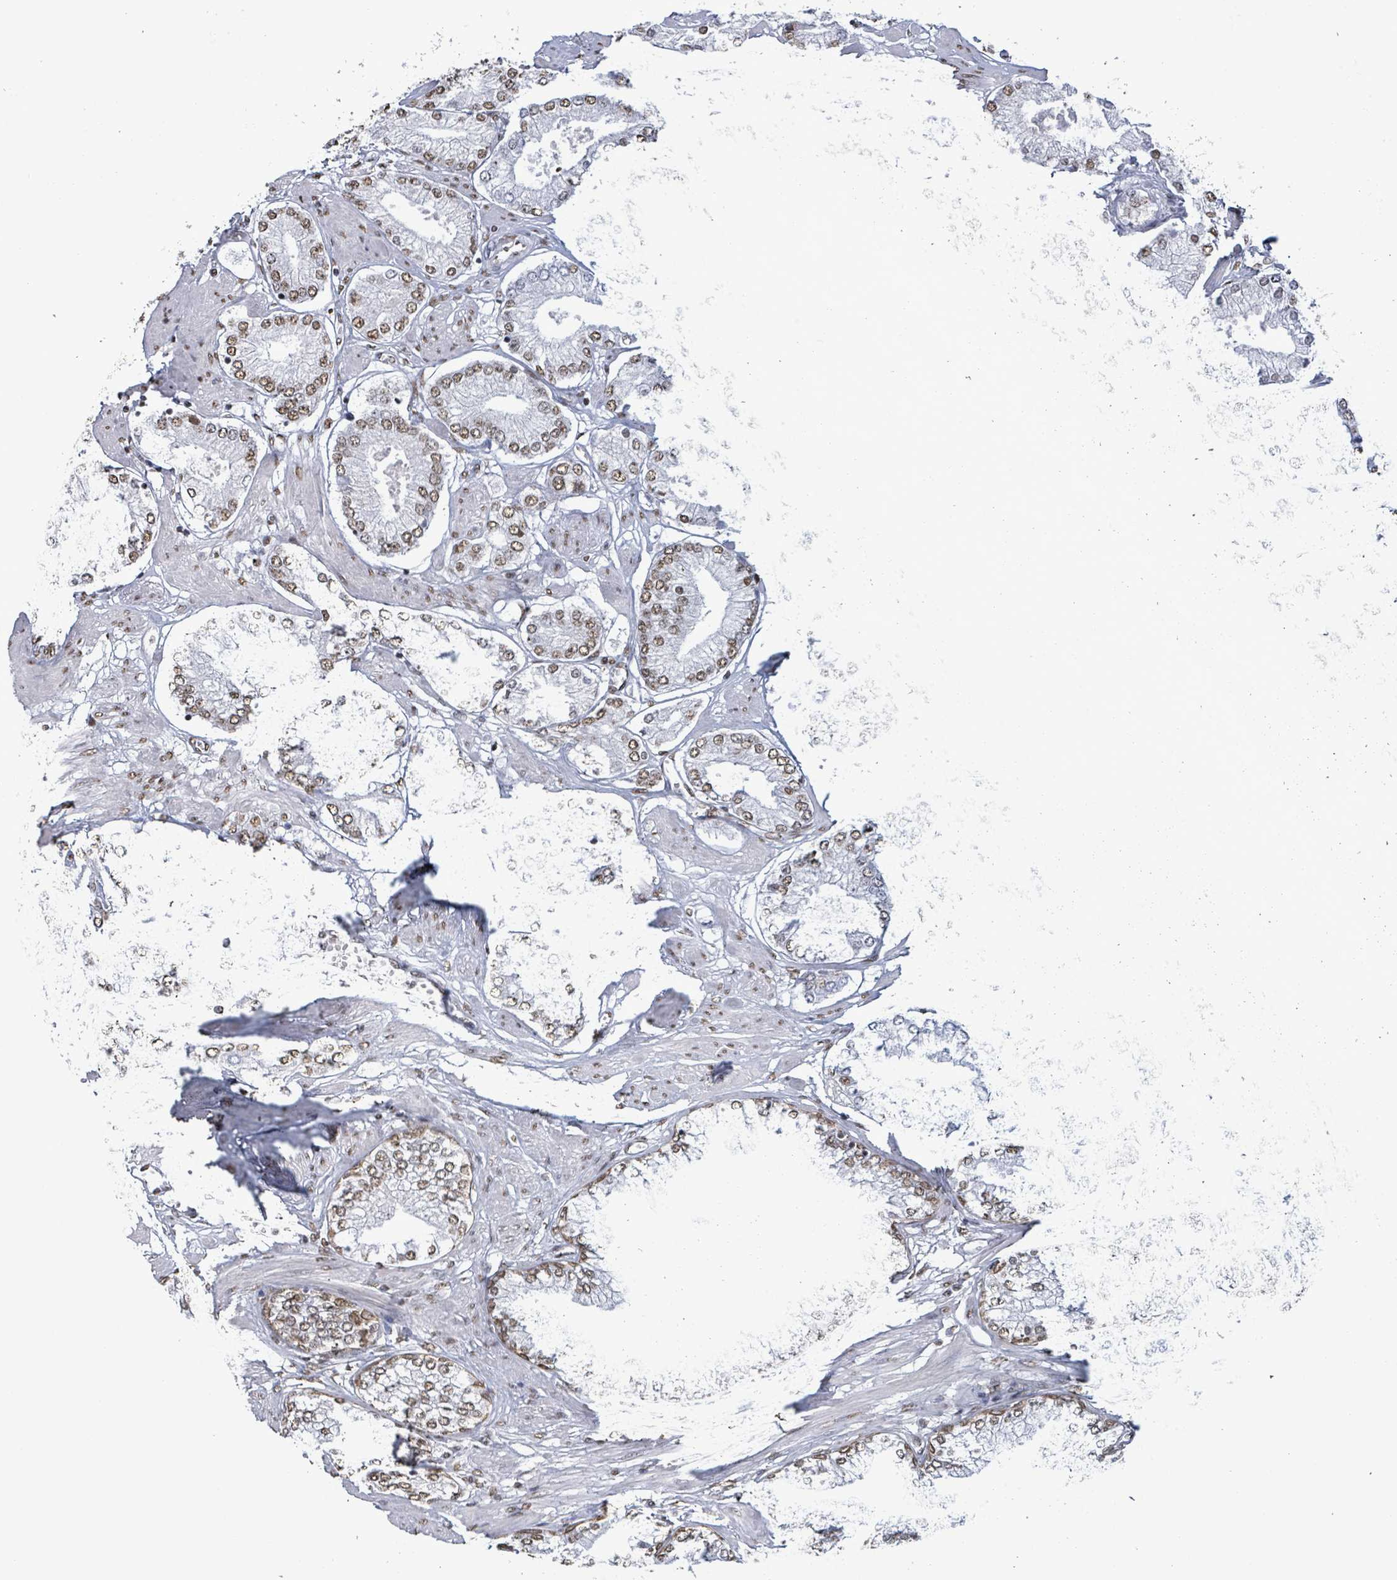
{"staining": {"intensity": "moderate", "quantity": ">75%", "location": "nuclear"}, "tissue": "prostate cancer", "cell_type": "Tumor cells", "image_type": "cancer", "snomed": [{"axis": "morphology", "description": "Adenocarcinoma, High grade"}, {"axis": "topography", "description": "Prostate and seminal vesicle, NOS"}], "caption": "An immunohistochemistry image of neoplastic tissue is shown. Protein staining in brown highlights moderate nuclear positivity in prostate cancer within tumor cells.", "gene": "SAMD14", "patient": {"sex": "male", "age": 64}}